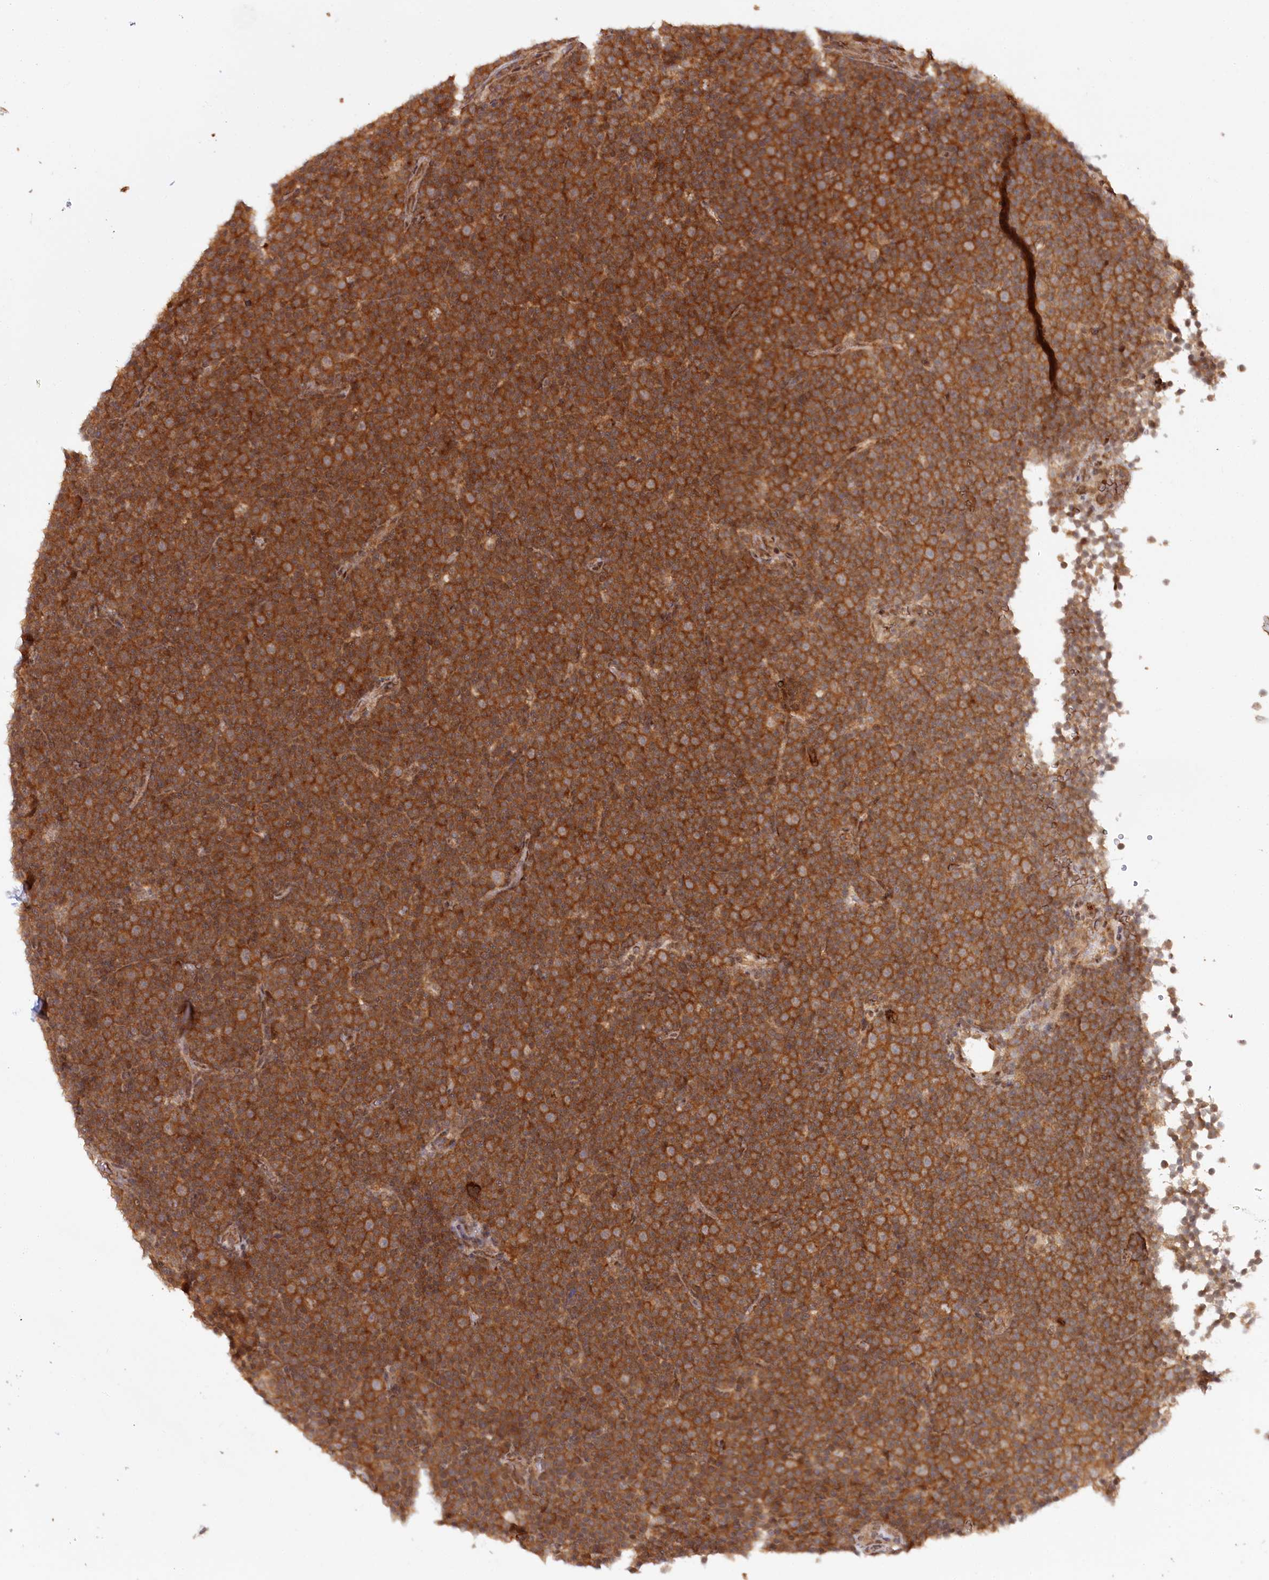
{"staining": {"intensity": "strong", "quantity": ">75%", "location": "cytoplasmic/membranous"}, "tissue": "lymphoma", "cell_type": "Tumor cells", "image_type": "cancer", "snomed": [{"axis": "morphology", "description": "Malignant lymphoma, non-Hodgkin's type, Low grade"}, {"axis": "topography", "description": "Lymph node"}], "caption": "Tumor cells demonstrate high levels of strong cytoplasmic/membranous staining in approximately >75% of cells in human malignant lymphoma, non-Hodgkin's type (low-grade).", "gene": "CCDC65", "patient": {"sex": "female", "age": 67}}